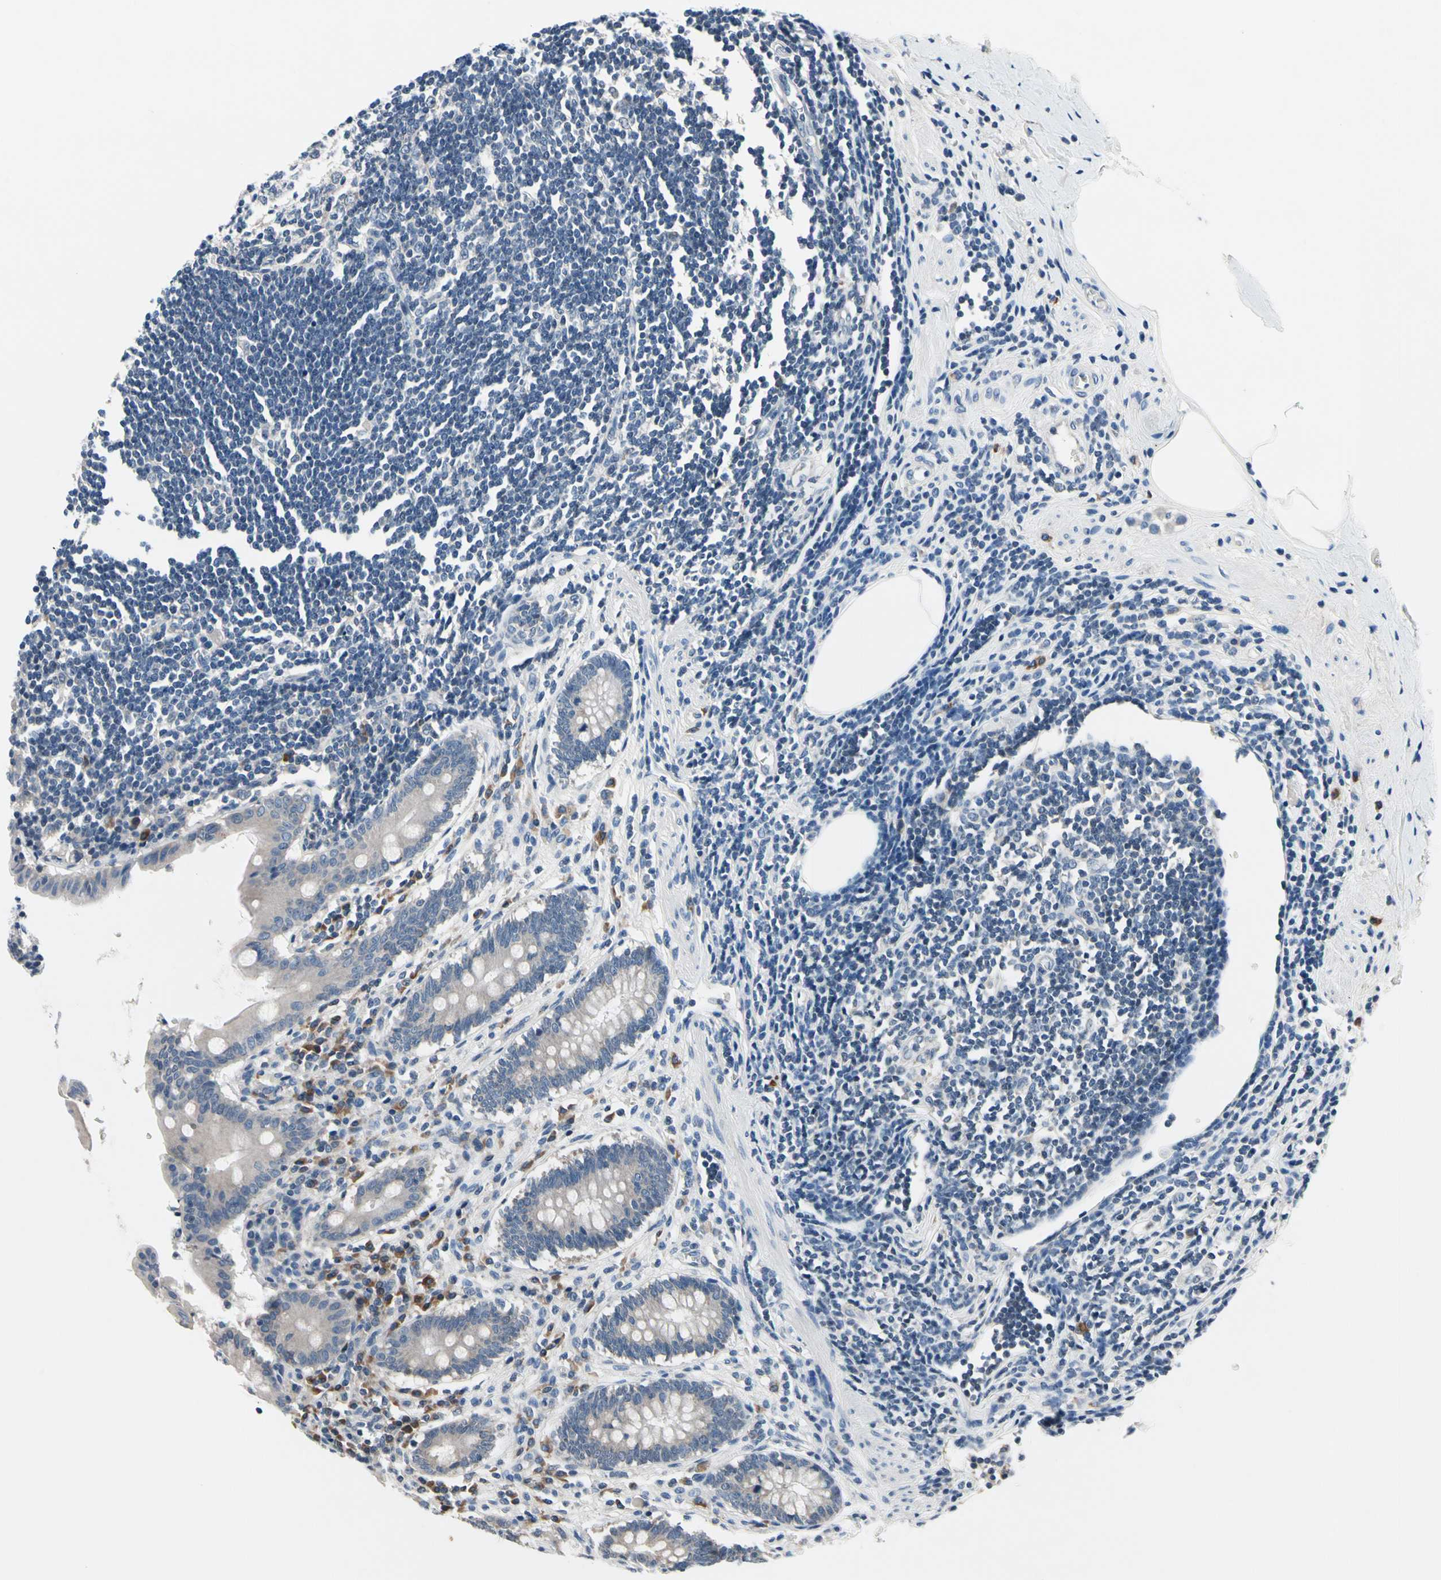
{"staining": {"intensity": "weak", "quantity": "<25%", "location": "cytoplasmic/membranous"}, "tissue": "appendix", "cell_type": "Glandular cells", "image_type": "normal", "snomed": [{"axis": "morphology", "description": "Normal tissue, NOS"}, {"axis": "topography", "description": "Appendix"}], "caption": "Immunohistochemistry image of benign appendix stained for a protein (brown), which demonstrates no staining in glandular cells. Nuclei are stained in blue.", "gene": "SELENOK", "patient": {"sex": "female", "age": 50}}